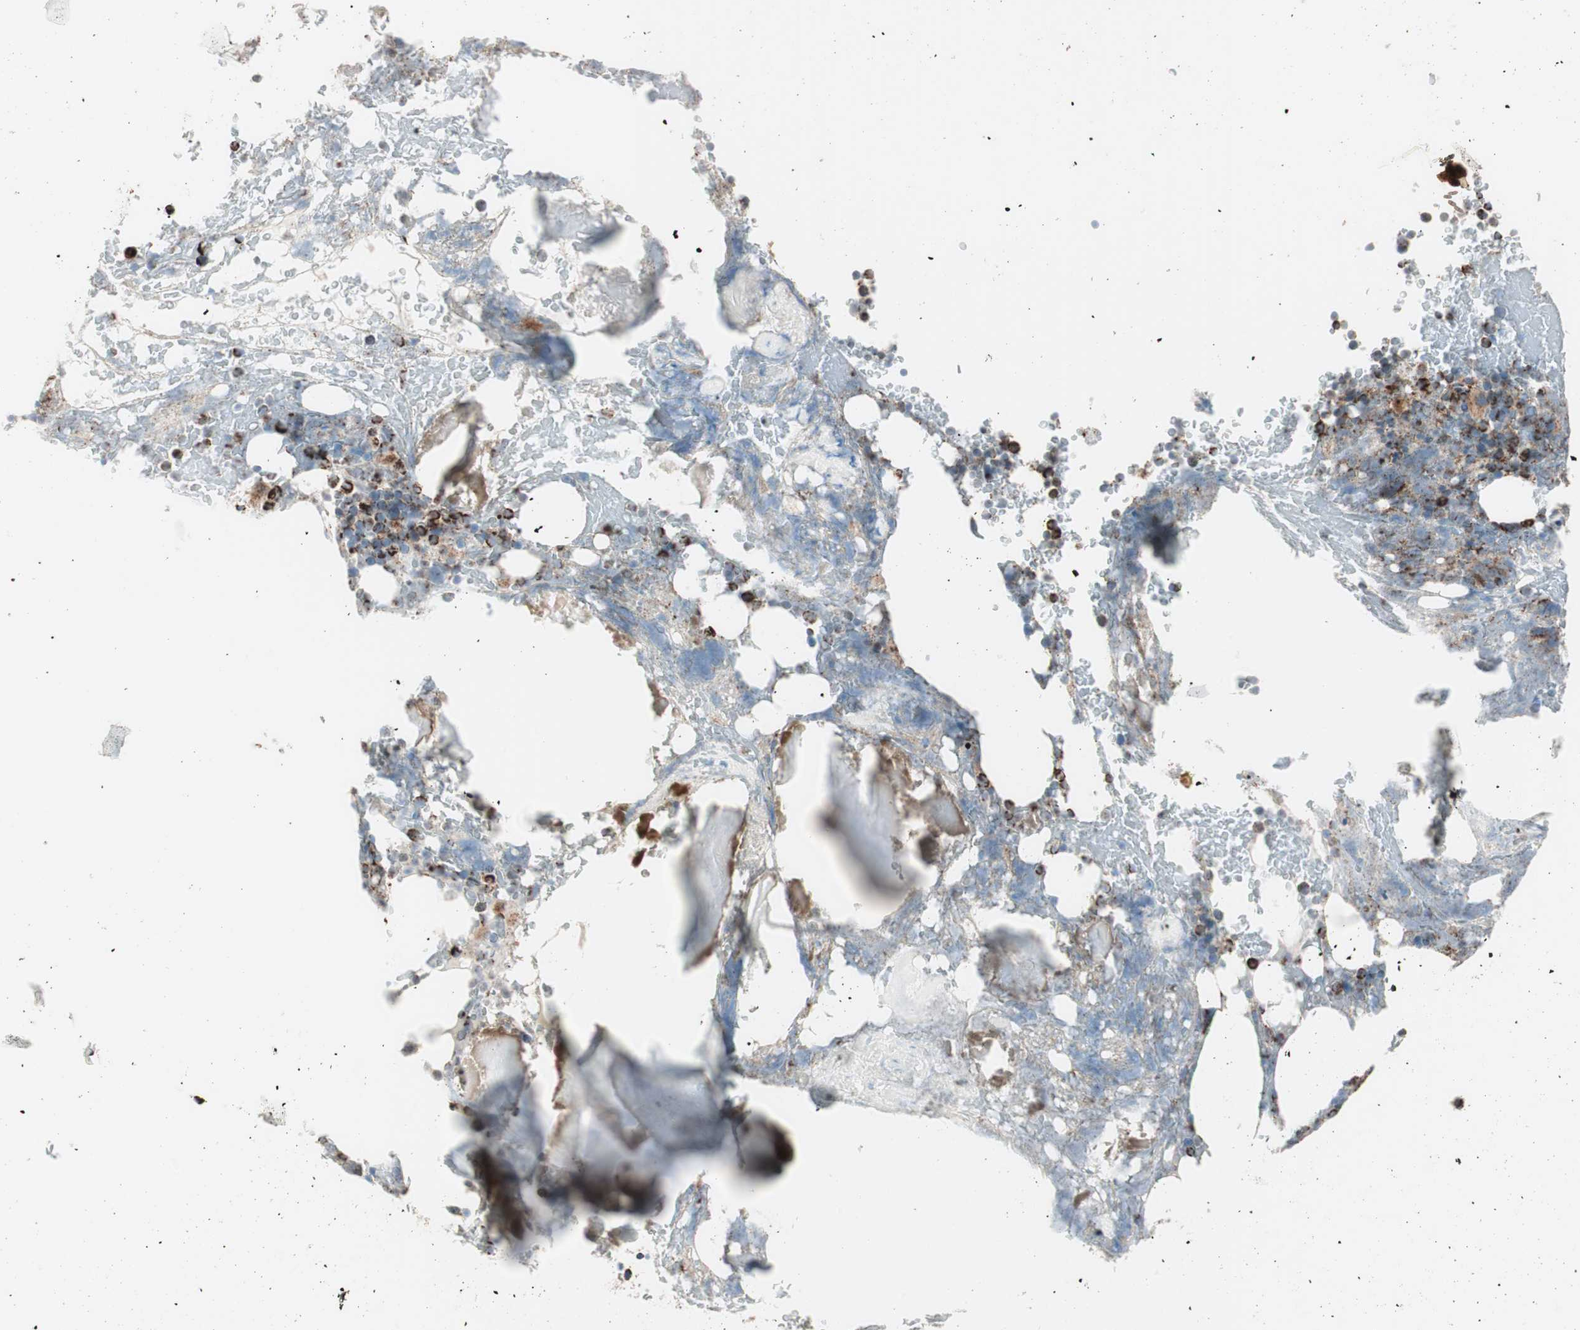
{"staining": {"intensity": "strong", "quantity": ">75%", "location": "cytoplasmic/membranous"}, "tissue": "bone marrow", "cell_type": "Hematopoietic cells", "image_type": "normal", "snomed": [{"axis": "morphology", "description": "Normal tissue, NOS"}, {"axis": "topography", "description": "Bone marrow"}], "caption": "An IHC micrograph of normal tissue is shown. Protein staining in brown highlights strong cytoplasmic/membranous positivity in bone marrow within hematopoietic cells.", "gene": "TOMM20", "patient": {"sex": "female", "age": 66}}